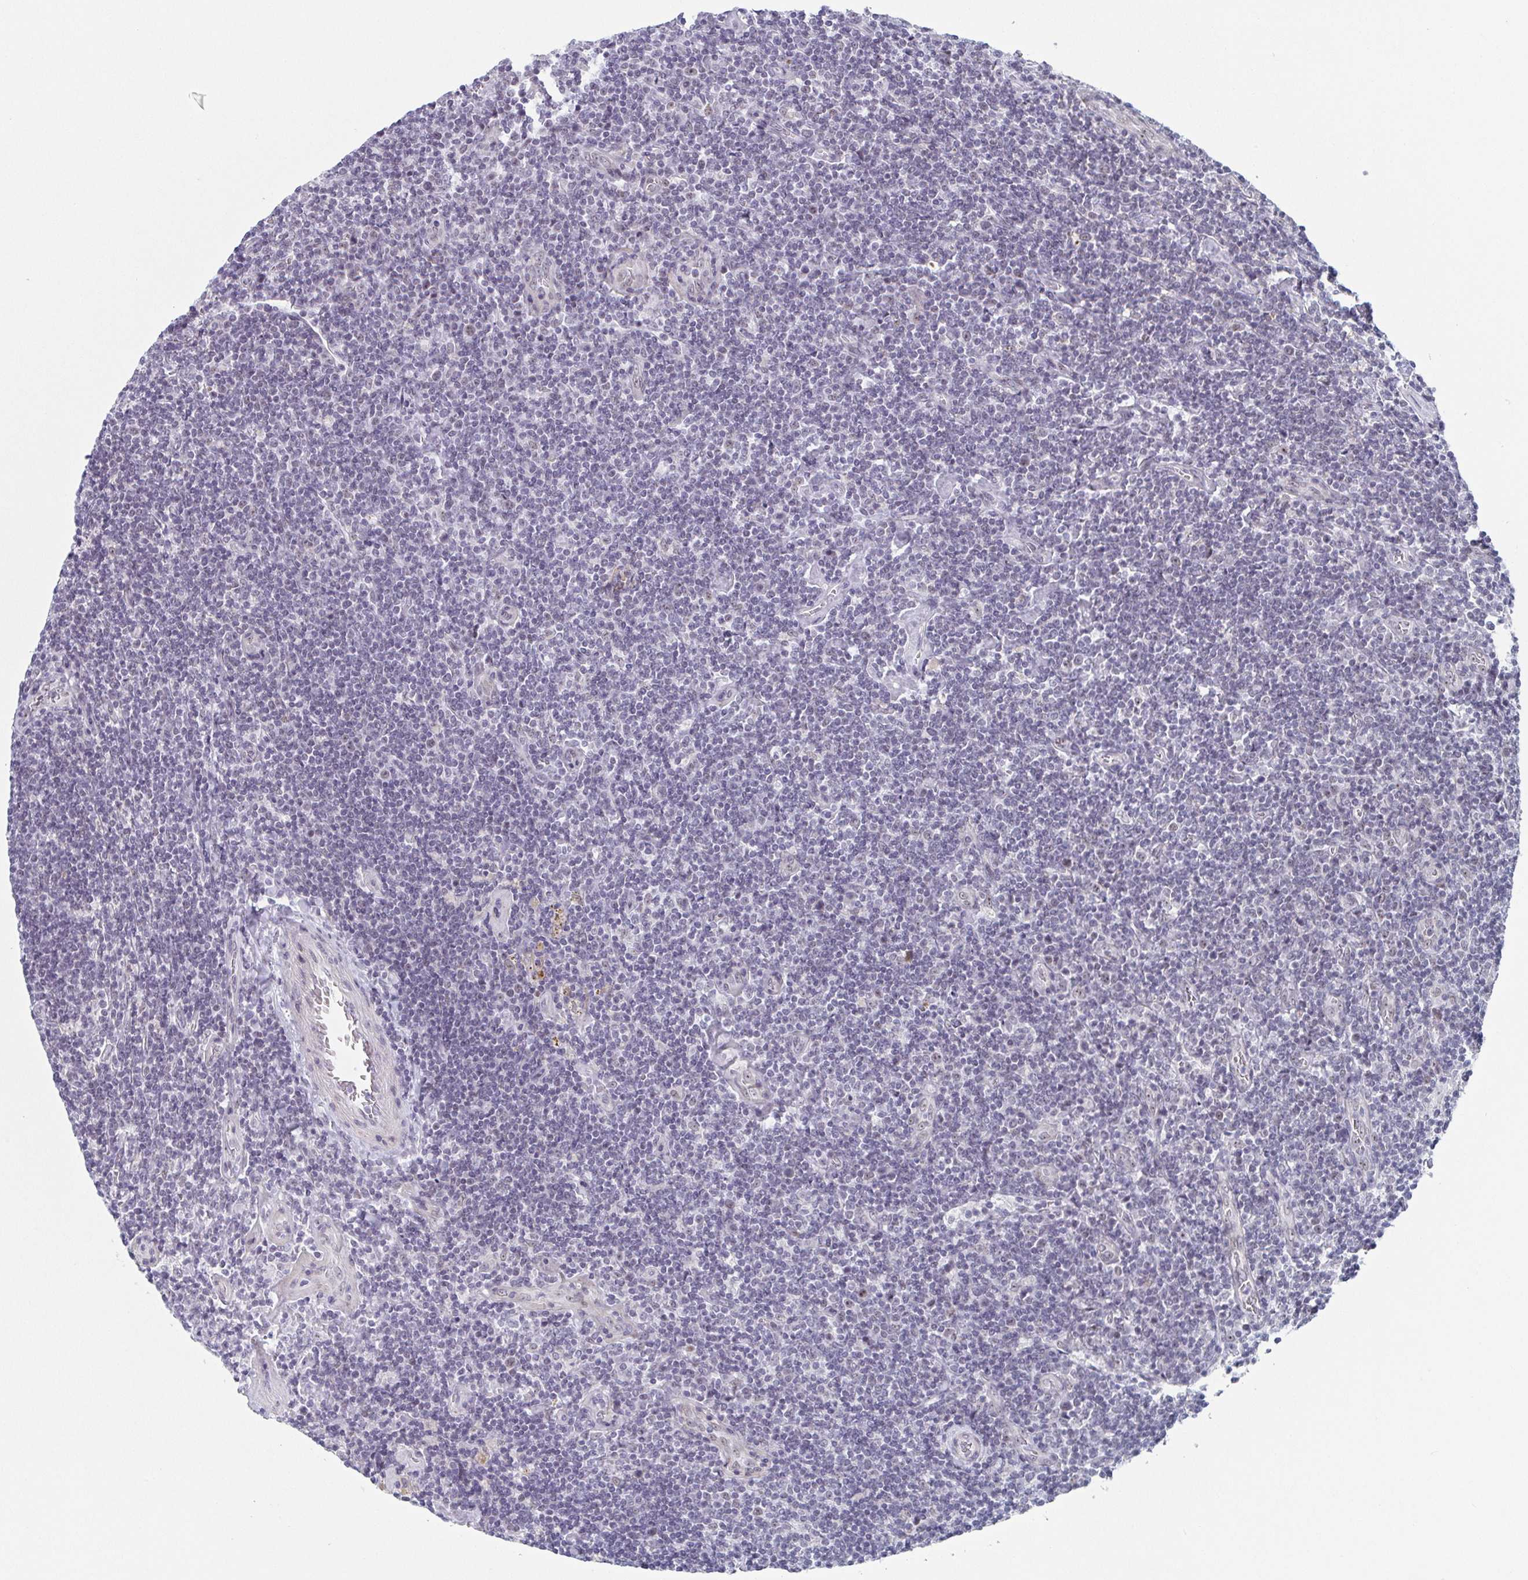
{"staining": {"intensity": "weak", "quantity": "<25%", "location": "nuclear"}, "tissue": "lymphoma", "cell_type": "Tumor cells", "image_type": "cancer", "snomed": [{"axis": "morphology", "description": "Hodgkin's disease, NOS"}, {"axis": "topography", "description": "Lymph node"}], "caption": "Hodgkin's disease was stained to show a protein in brown. There is no significant expression in tumor cells.", "gene": "EXOSC7", "patient": {"sex": "male", "age": 40}}